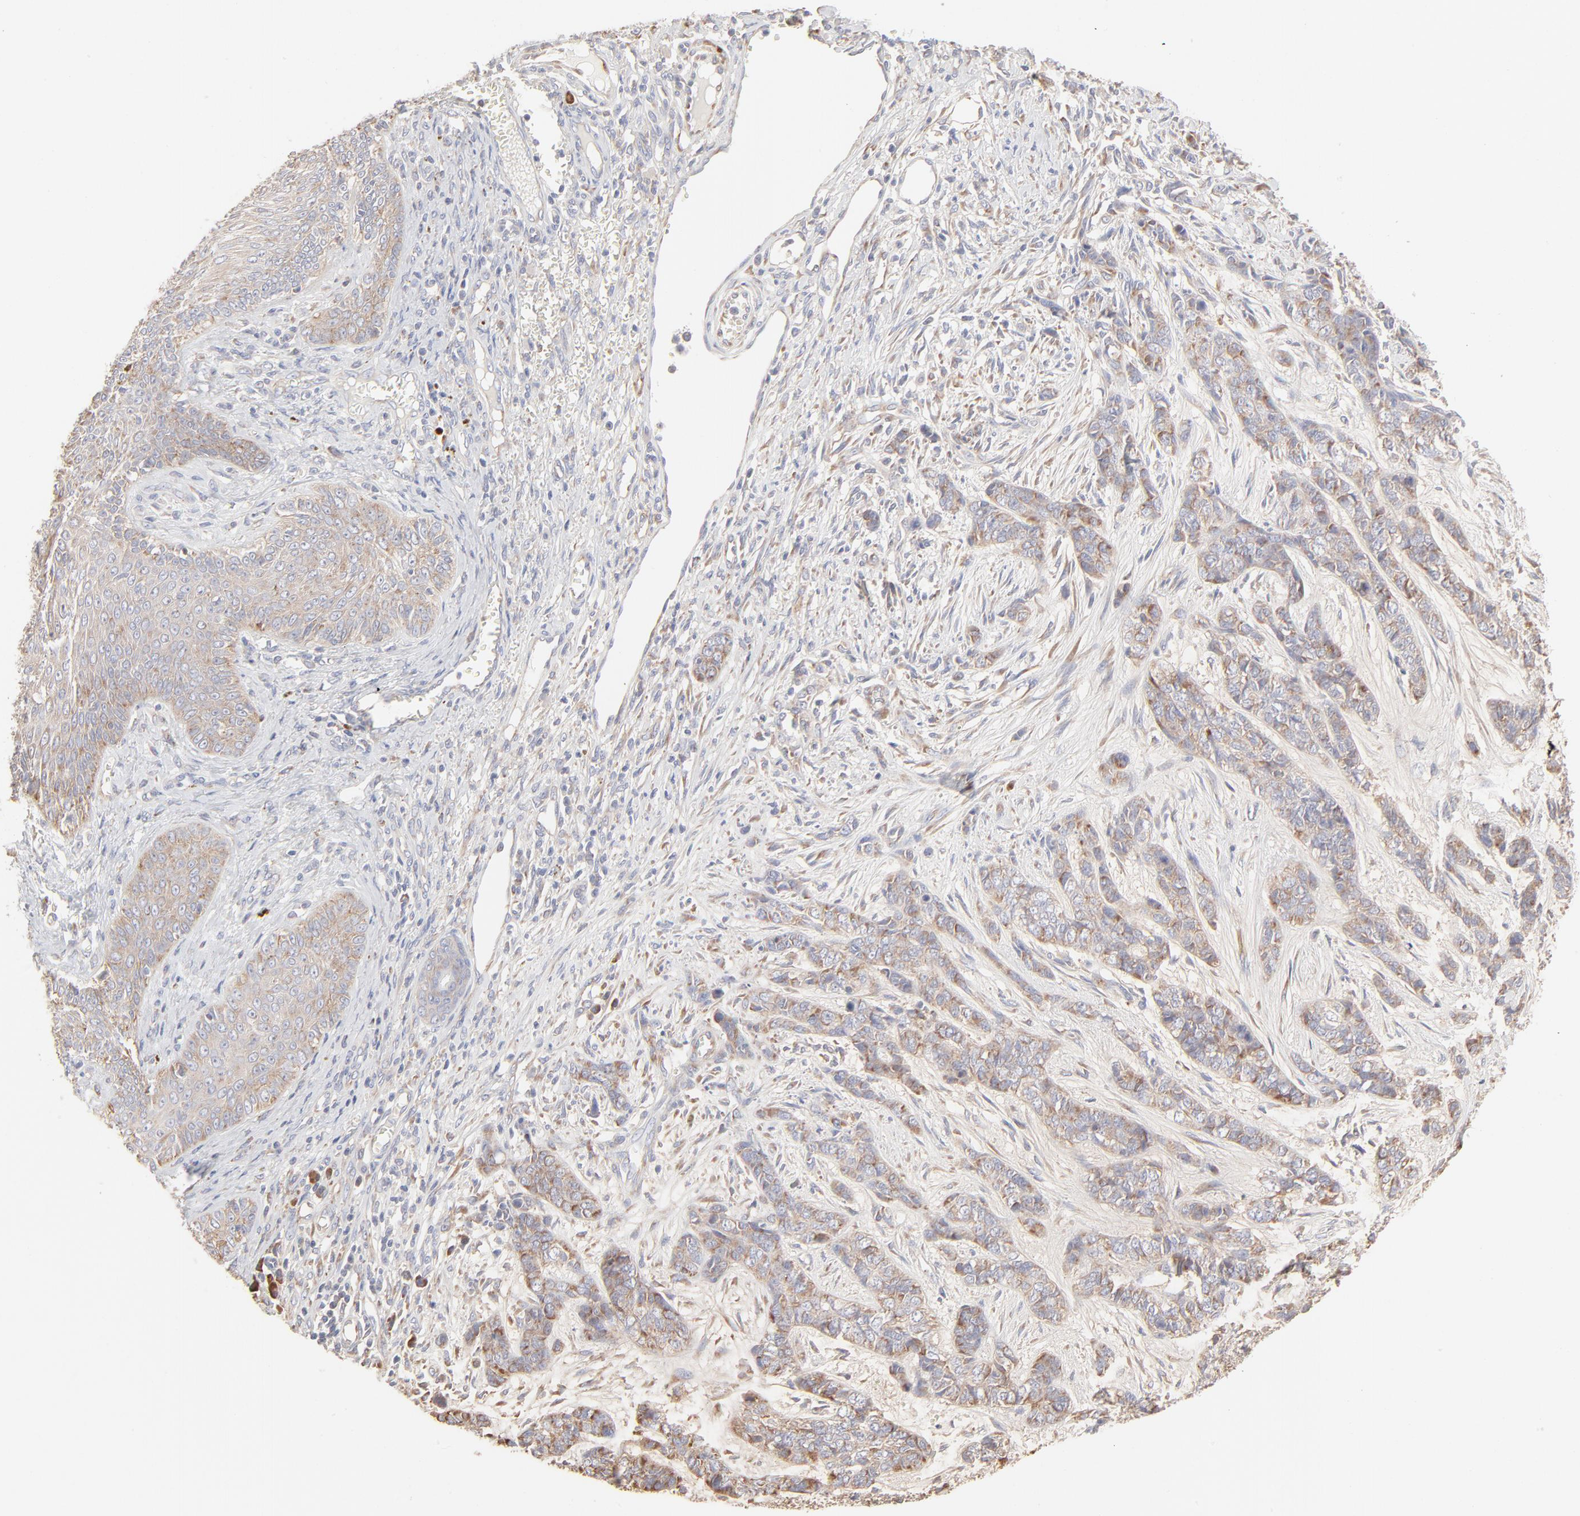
{"staining": {"intensity": "weak", "quantity": ">75%", "location": "cytoplasmic/membranous"}, "tissue": "skin cancer", "cell_type": "Tumor cells", "image_type": "cancer", "snomed": [{"axis": "morphology", "description": "Basal cell carcinoma"}, {"axis": "topography", "description": "Skin"}], "caption": "Protein expression analysis of human skin cancer (basal cell carcinoma) reveals weak cytoplasmic/membranous expression in about >75% of tumor cells. Nuclei are stained in blue.", "gene": "RPS21", "patient": {"sex": "female", "age": 64}}